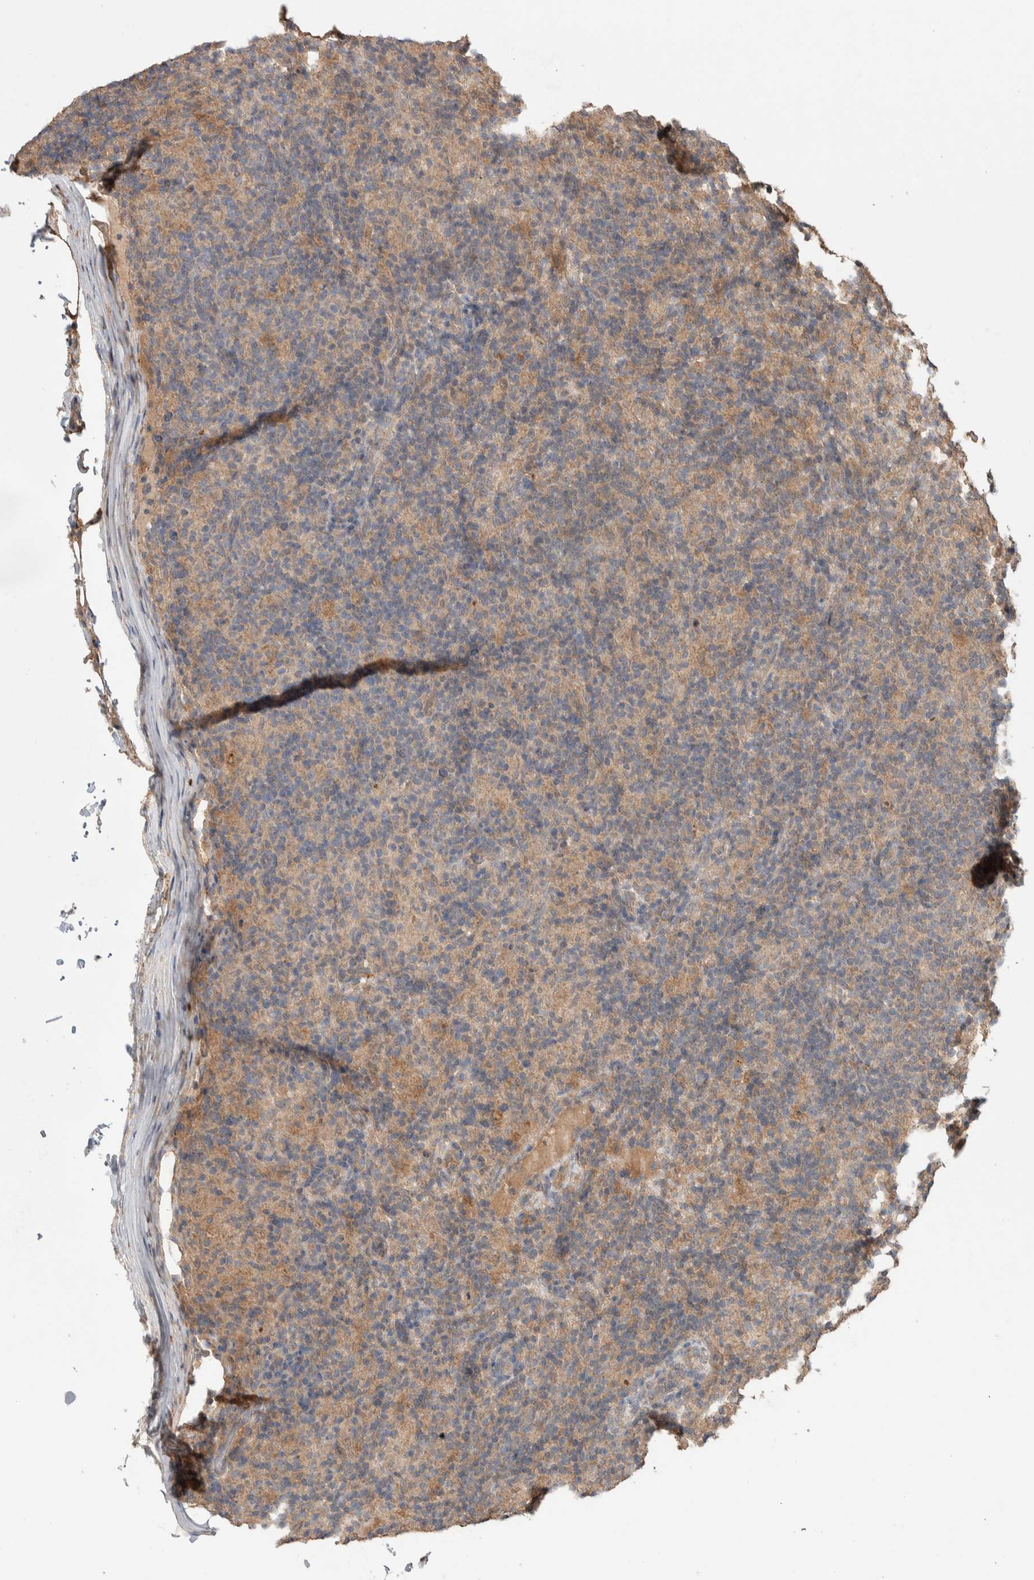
{"staining": {"intensity": "weak", "quantity": "25%-75%", "location": "cytoplasmic/membranous"}, "tissue": "lymphoma", "cell_type": "Tumor cells", "image_type": "cancer", "snomed": [{"axis": "morphology", "description": "Hodgkin's disease, NOS"}, {"axis": "topography", "description": "Lymph node"}], "caption": "This is a micrograph of immunohistochemistry staining of Hodgkin's disease, which shows weak staining in the cytoplasmic/membranous of tumor cells.", "gene": "KCNJ5", "patient": {"sex": "male", "age": 70}}